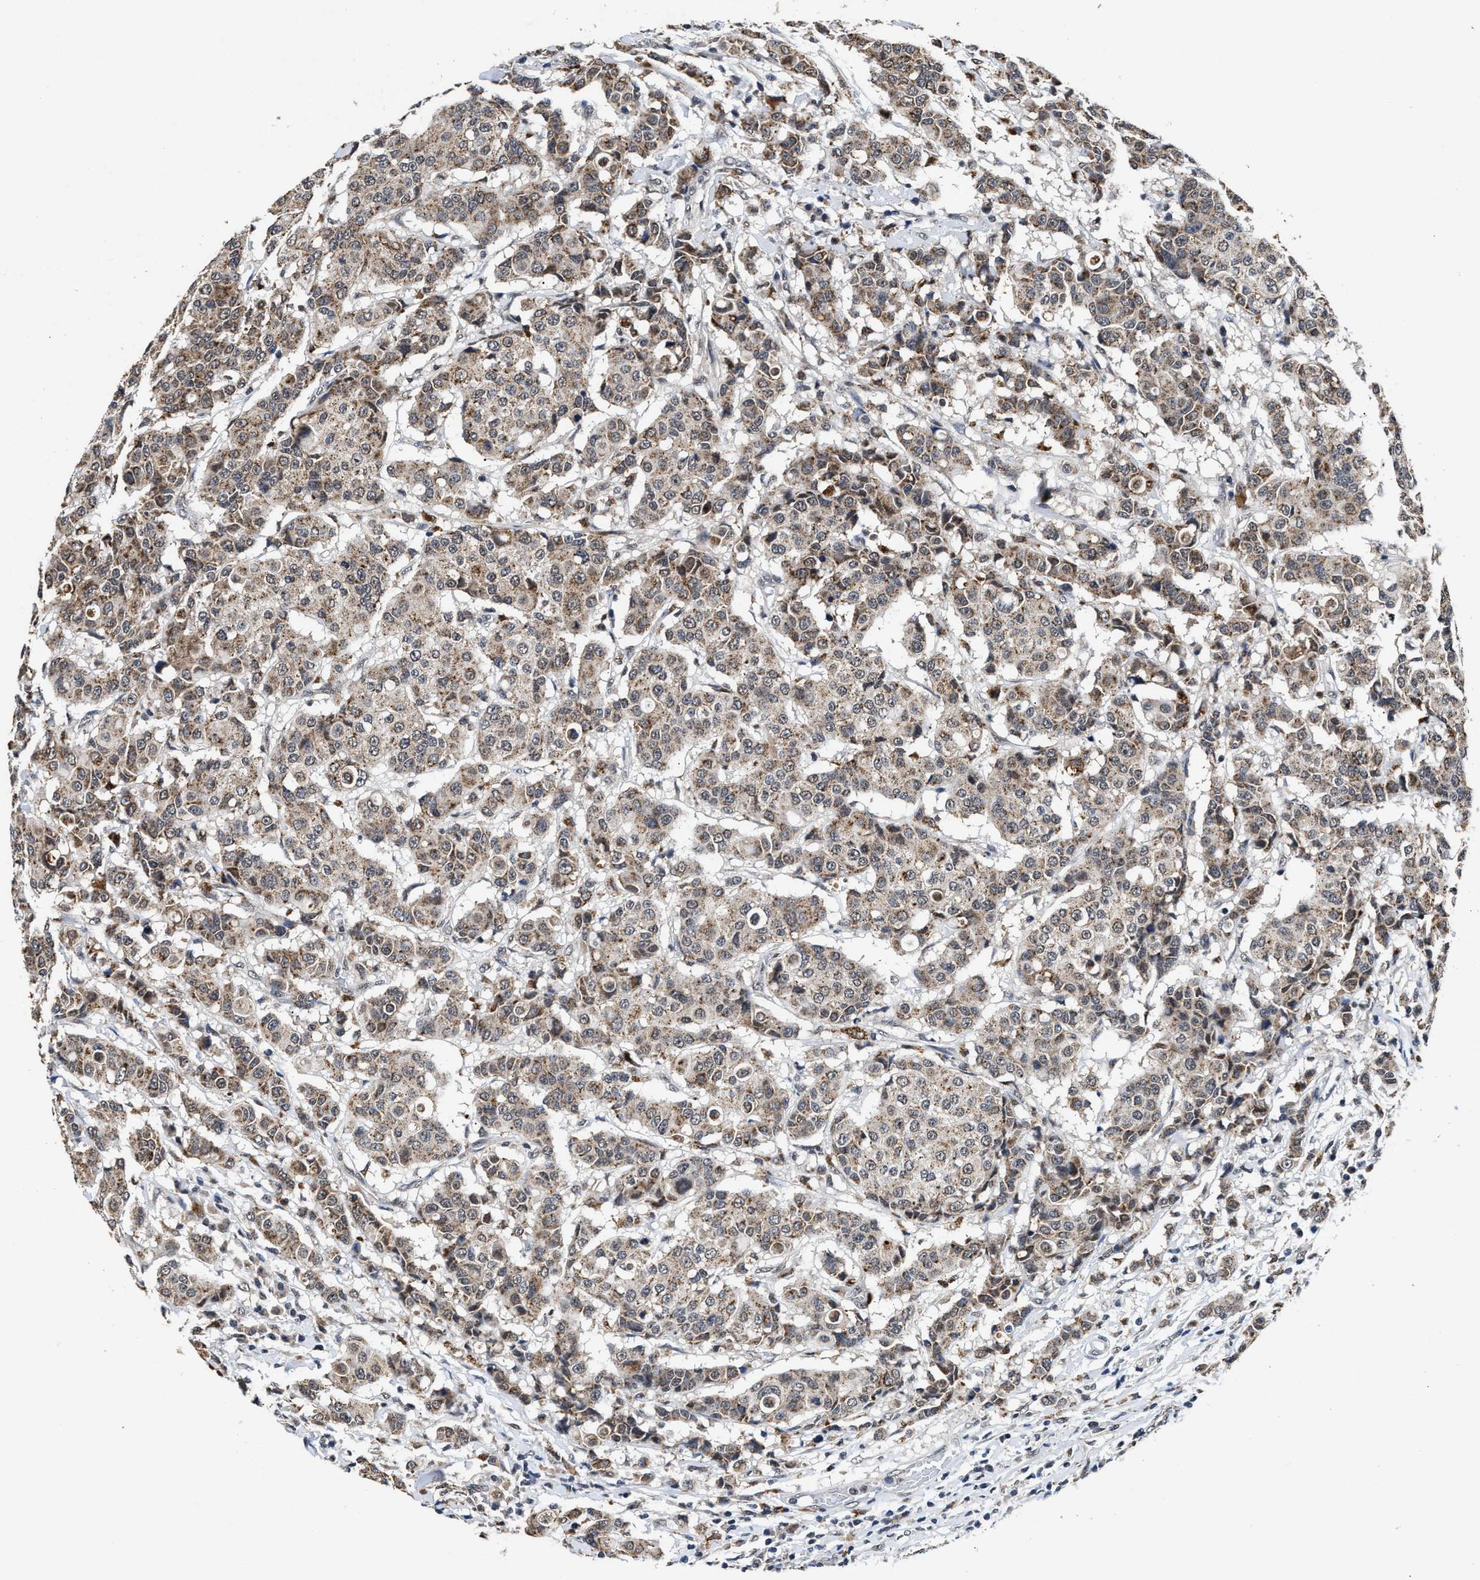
{"staining": {"intensity": "moderate", "quantity": ">75%", "location": "cytoplasmic/membranous"}, "tissue": "breast cancer", "cell_type": "Tumor cells", "image_type": "cancer", "snomed": [{"axis": "morphology", "description": "Duct carcinoma"}, {"axis": "topography", "description": "Breast"}], "caption": "Tumor cells exhibit medium levels of moderate cytoplasmic/membranous staining in approximately >75% of cells in human breast cancer (infiltrating ductal carcinoma).", "gene": "ACOX1", "patient": {"sex": "female", "age": 27}}